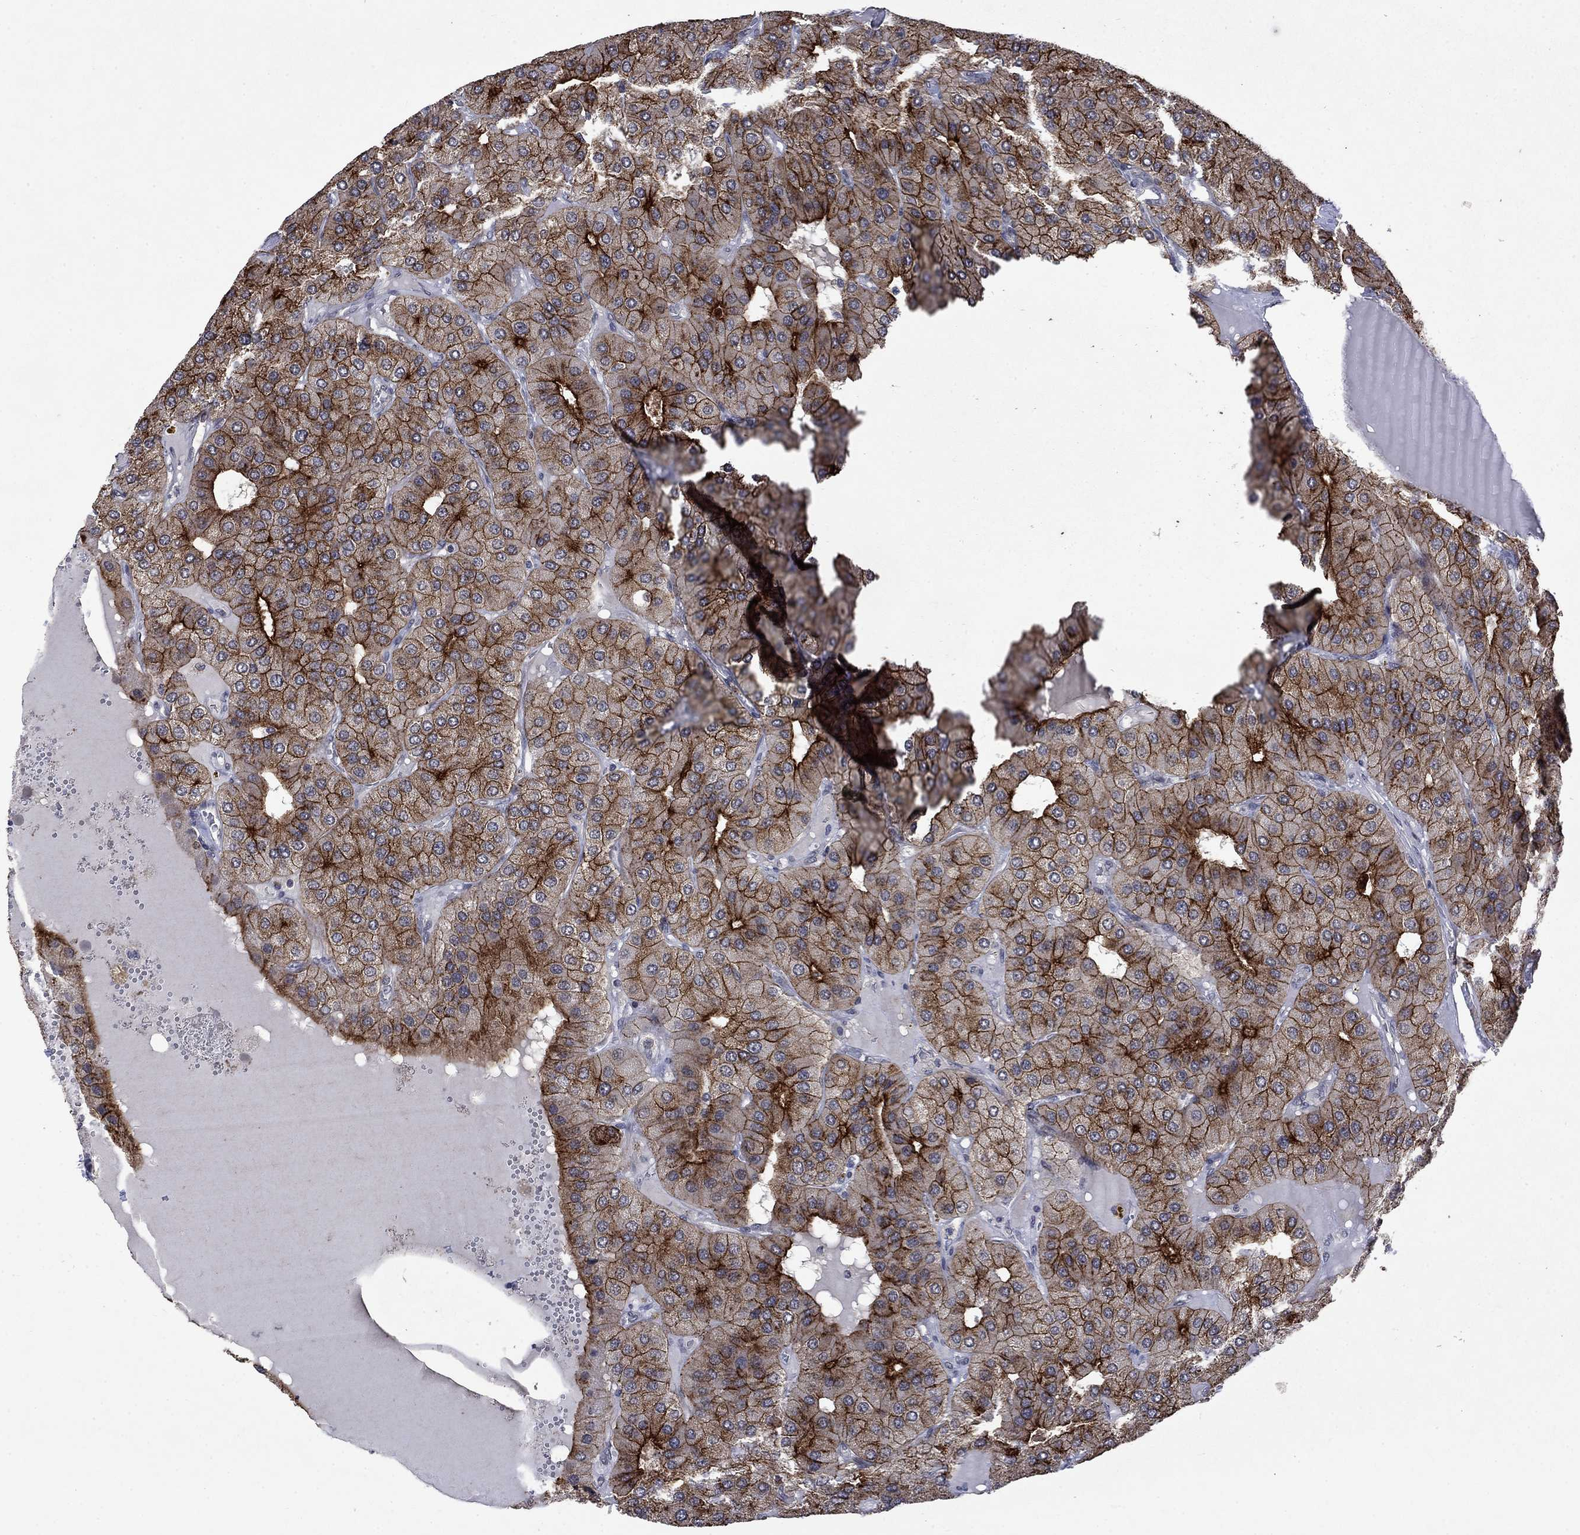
{"staining": {"intensity": "strong", "quantity": "25%-75%", "location": "cytoplasmic/membranous"}, "tissue": "parathyroid gland", "cell_type": "Glandular cells", "image_type": "normal", "snomed": [{"axis": "morphology", "description": "Normal tissue, NOS"}, {"axis": "morphology", "description": "Adenoma, NOS"}, {"axis": "topography", "description": "Parathyroid gland"}], "caption": "Immunohistochemical staining of unremarkable parathyroid gland reveals high levels of strong cytoplasmic/membranous expression in about 25%-75% of glandular cells.", "gene": "PPP1R9A", "patient": {"sex": "female", "age": 86}}